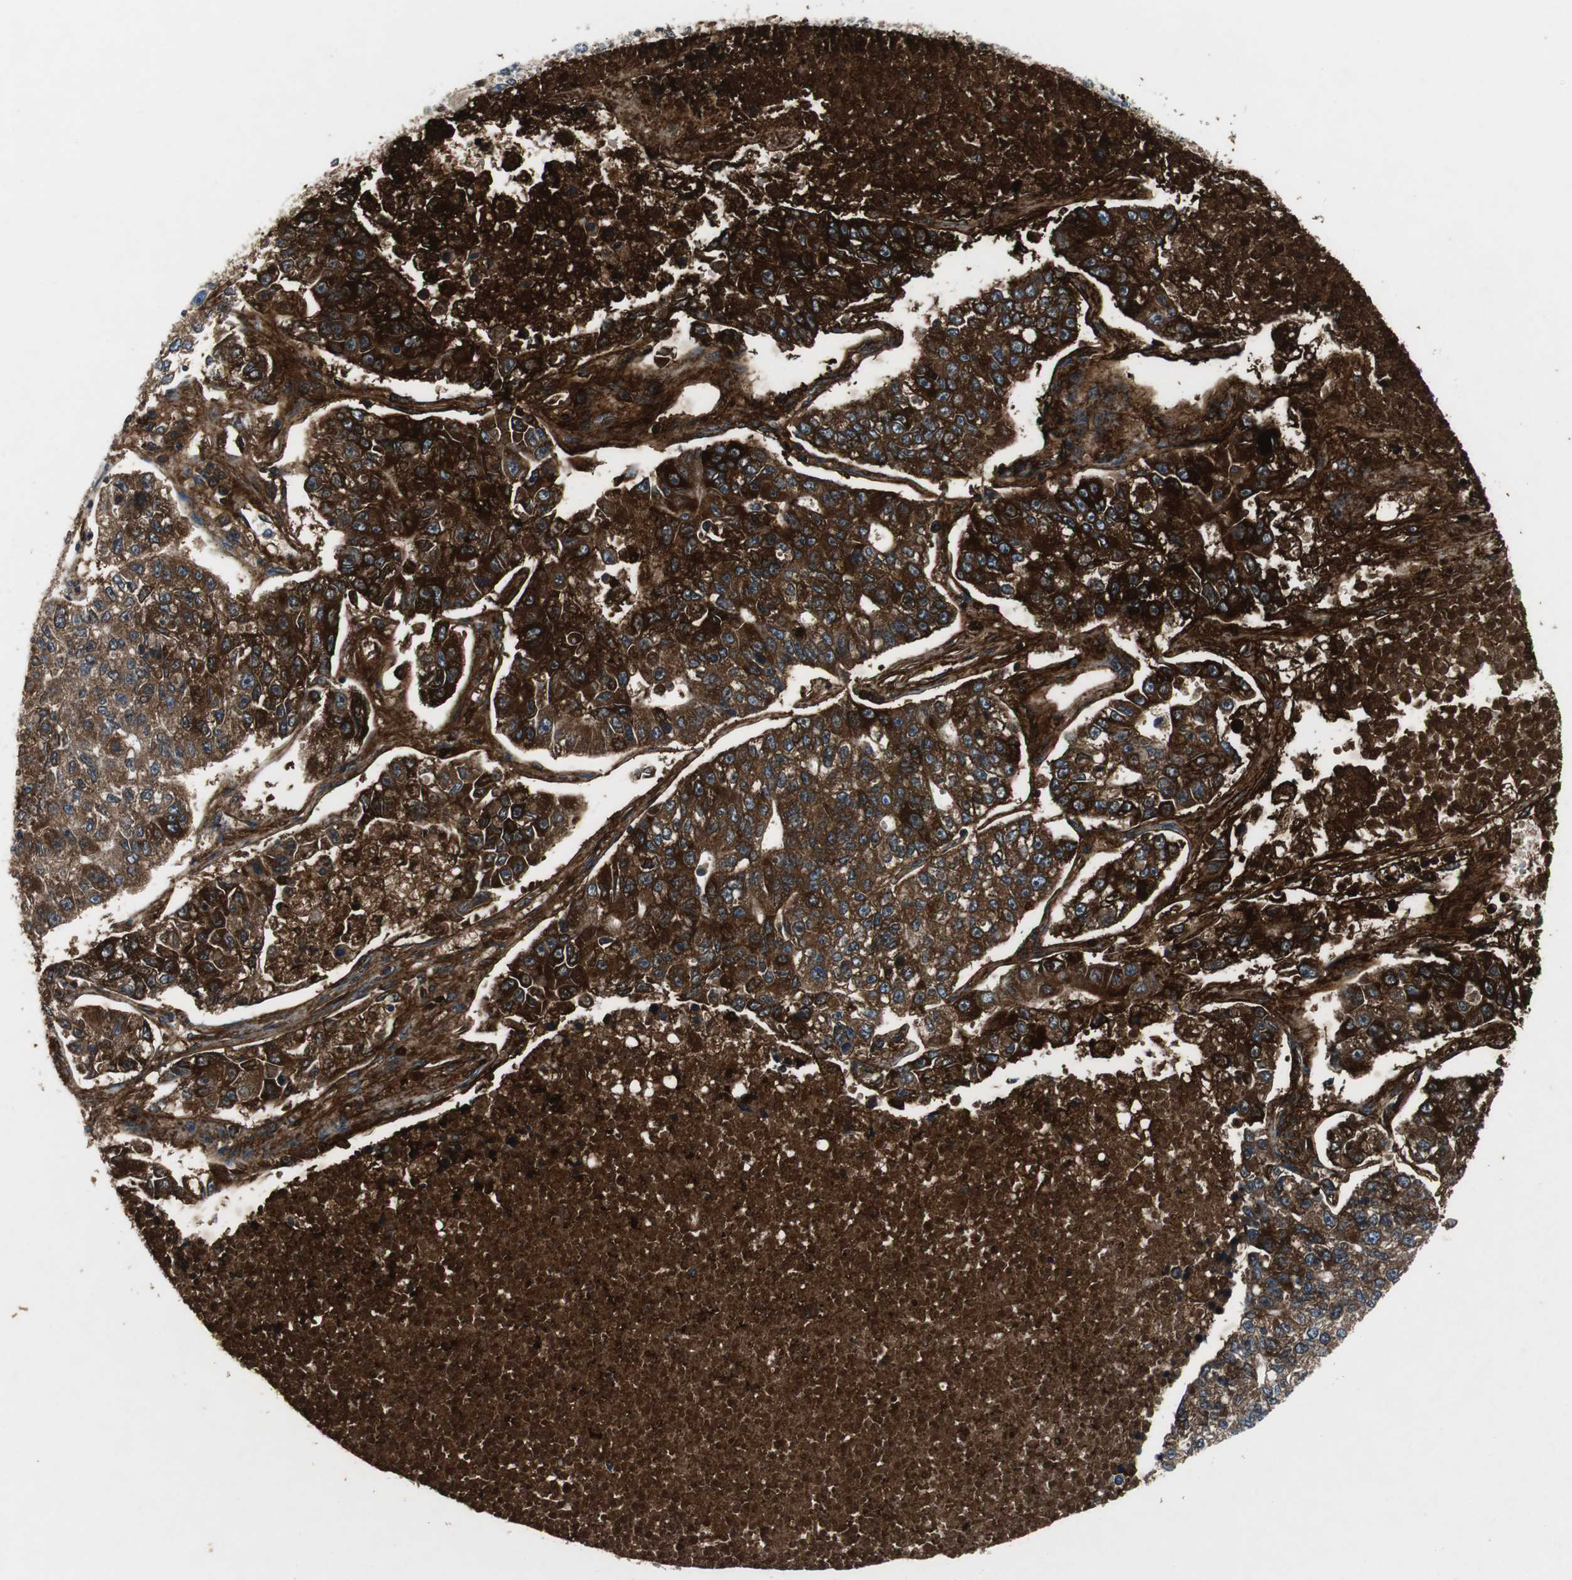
{"staining": {"intensity": "strong", "quantity": ">75%", "location": "cytoplasmic/membranous"}, "tissue": "lung cancer", "cell_type": "Tumor cells", "image_type": "cancer", "snomed": [{"axis": "morphology", "description": "Adenocarcinoma, NOS"}, {"axis": "topography", "description": "Lung"}], "caption": "High-magnification brightfield microscopy of adenocarcinoma (lung) stained with DAB (brown) and counterstained with hematoxylin (blue). tumor cells exhibit strong cytoplasmic/membranous staining is present in about>75% of cells.", "gene": "ORM1", "patient": {"sex": "male", "age": 49}}